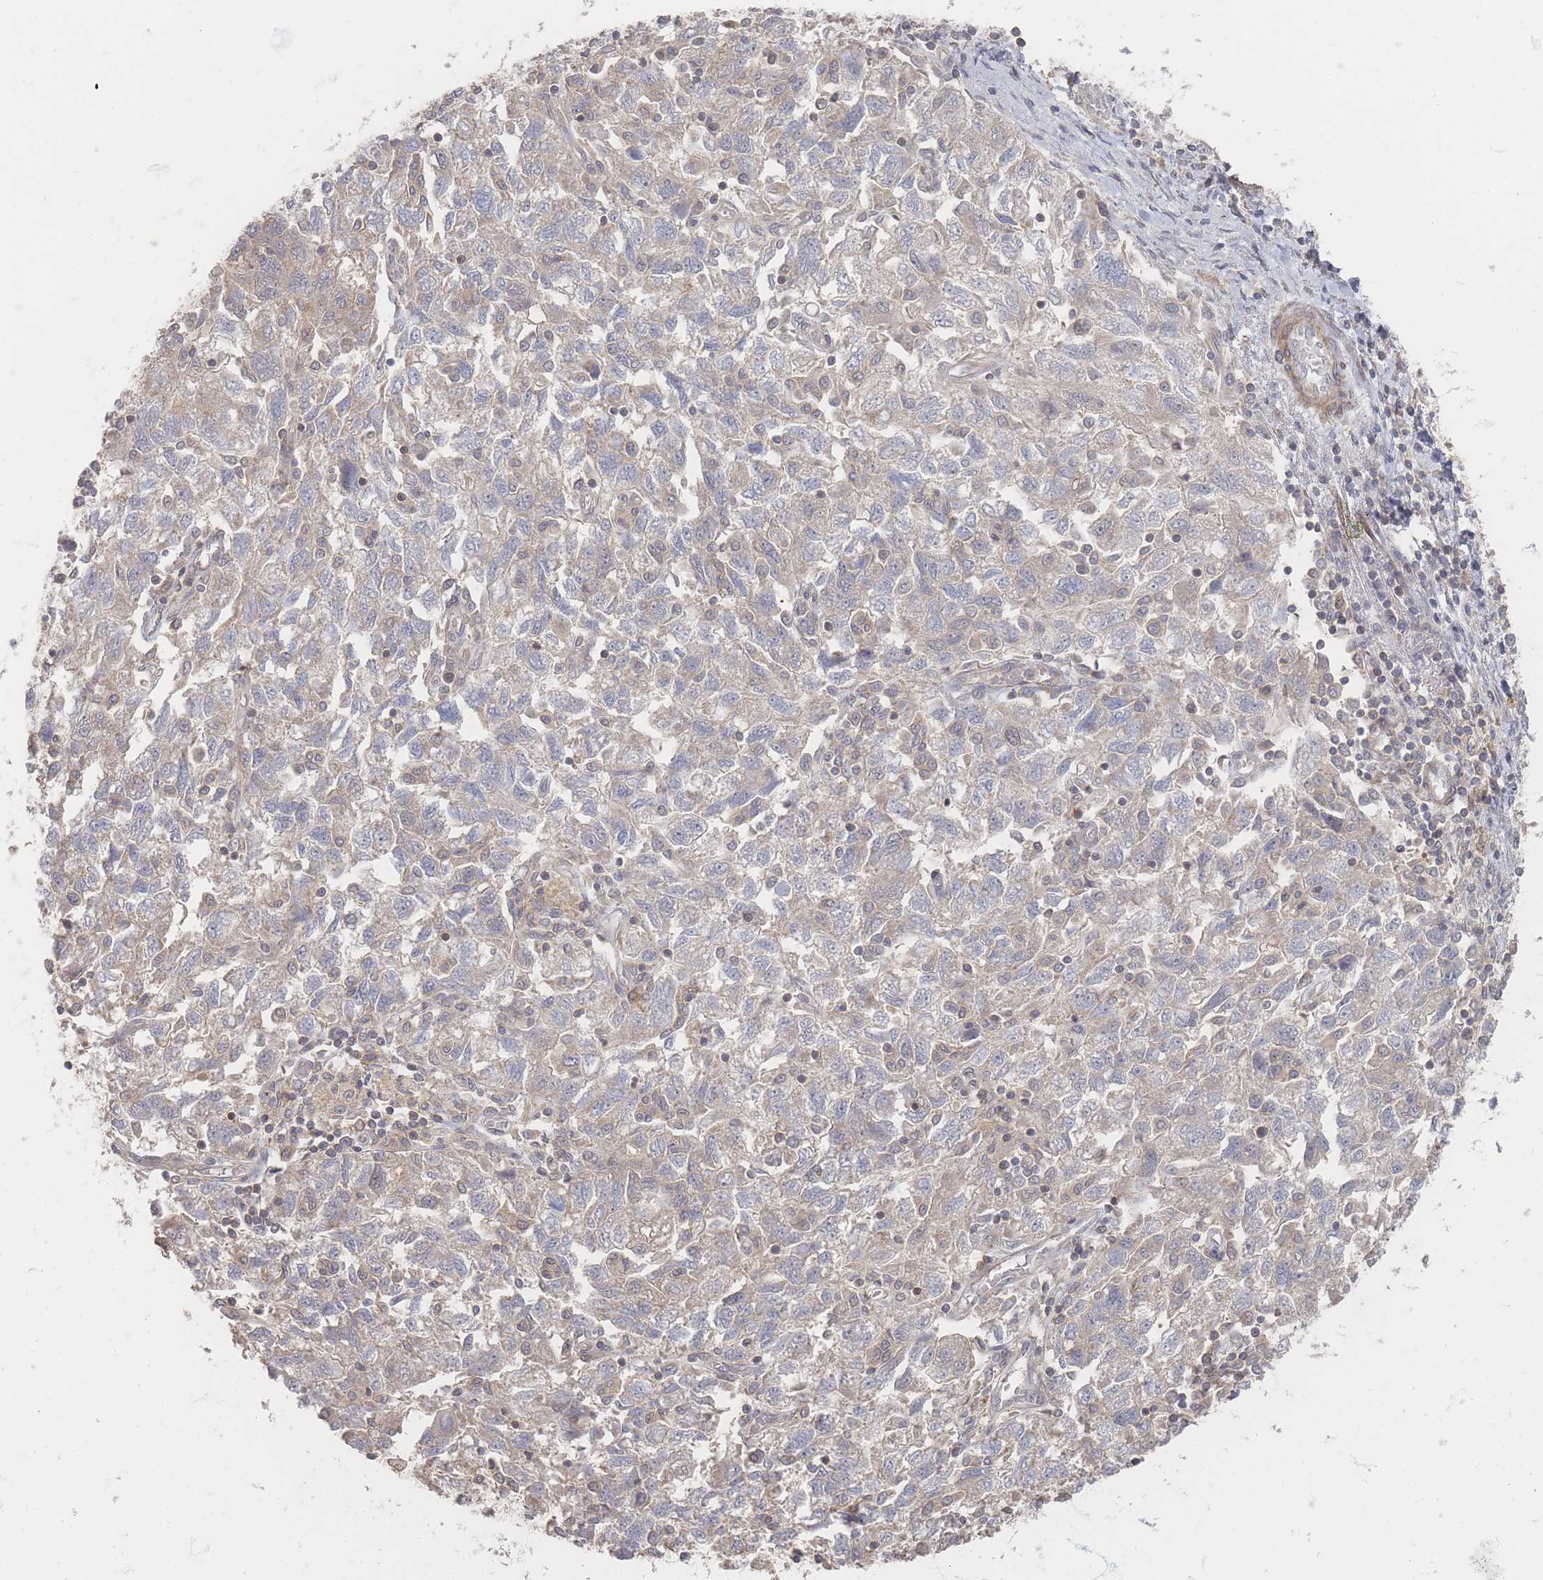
{"staining": {"intensity": "negative", "quantity": "none", "location": "none"}, "tissue": "ovarian cancer", "cell_type": "Tumor cells", "image_type": "cancer", "snomed": [{"axis": "morphology", "description": "Carcinoma, NOS"}, {"axis": "morphology", "description": "Cystadenocarcinoma, serous, NOS"}, {"axis": "topography", "description": "Ovary"}], "caption": "An image of ovarian cancer stained for a protein shows no brown staining in tumor cells.", "gene": "GLE1", "patient": {"sex": "female", "age": 69}}